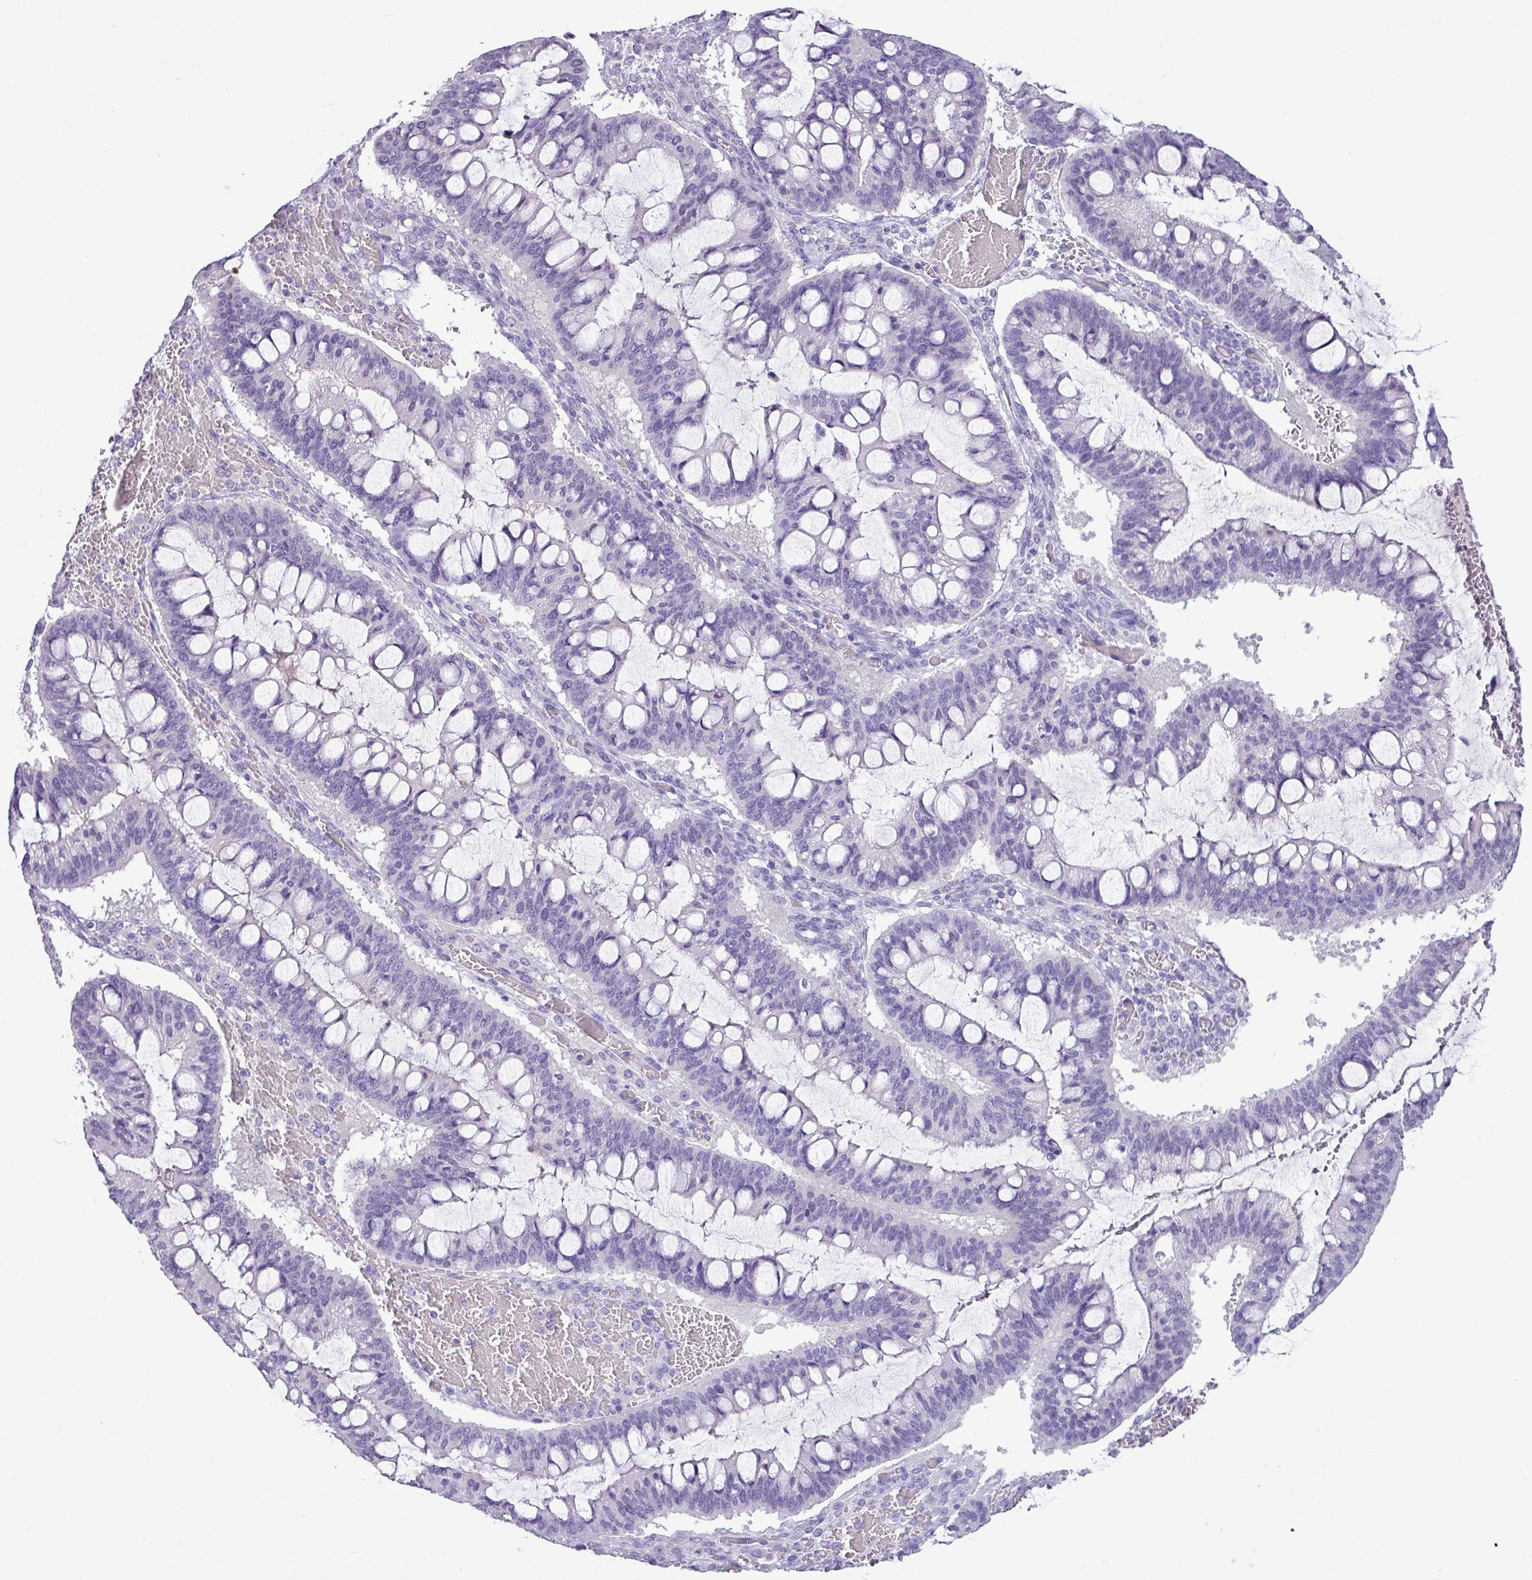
{"staining": {"intensity": "negative", "quantity": "none", "location": "none"}, "tissue": "ovarian cancer", "cell_type": "Tumor cells", "image_type": "cancer", "snomed": [{"axis": "morphology", "description": "Cystadenocarcinoma, mucinous, NOS"}, {"axis": "topography", "description": "Ovary"}], "caption": "Human ovarian cancer stained for a protein using immunohistochemistry (IHC) shows no staining in tumor cells.", "gene": "IL17A", "patient": {"sex": "female", "age": 73}}